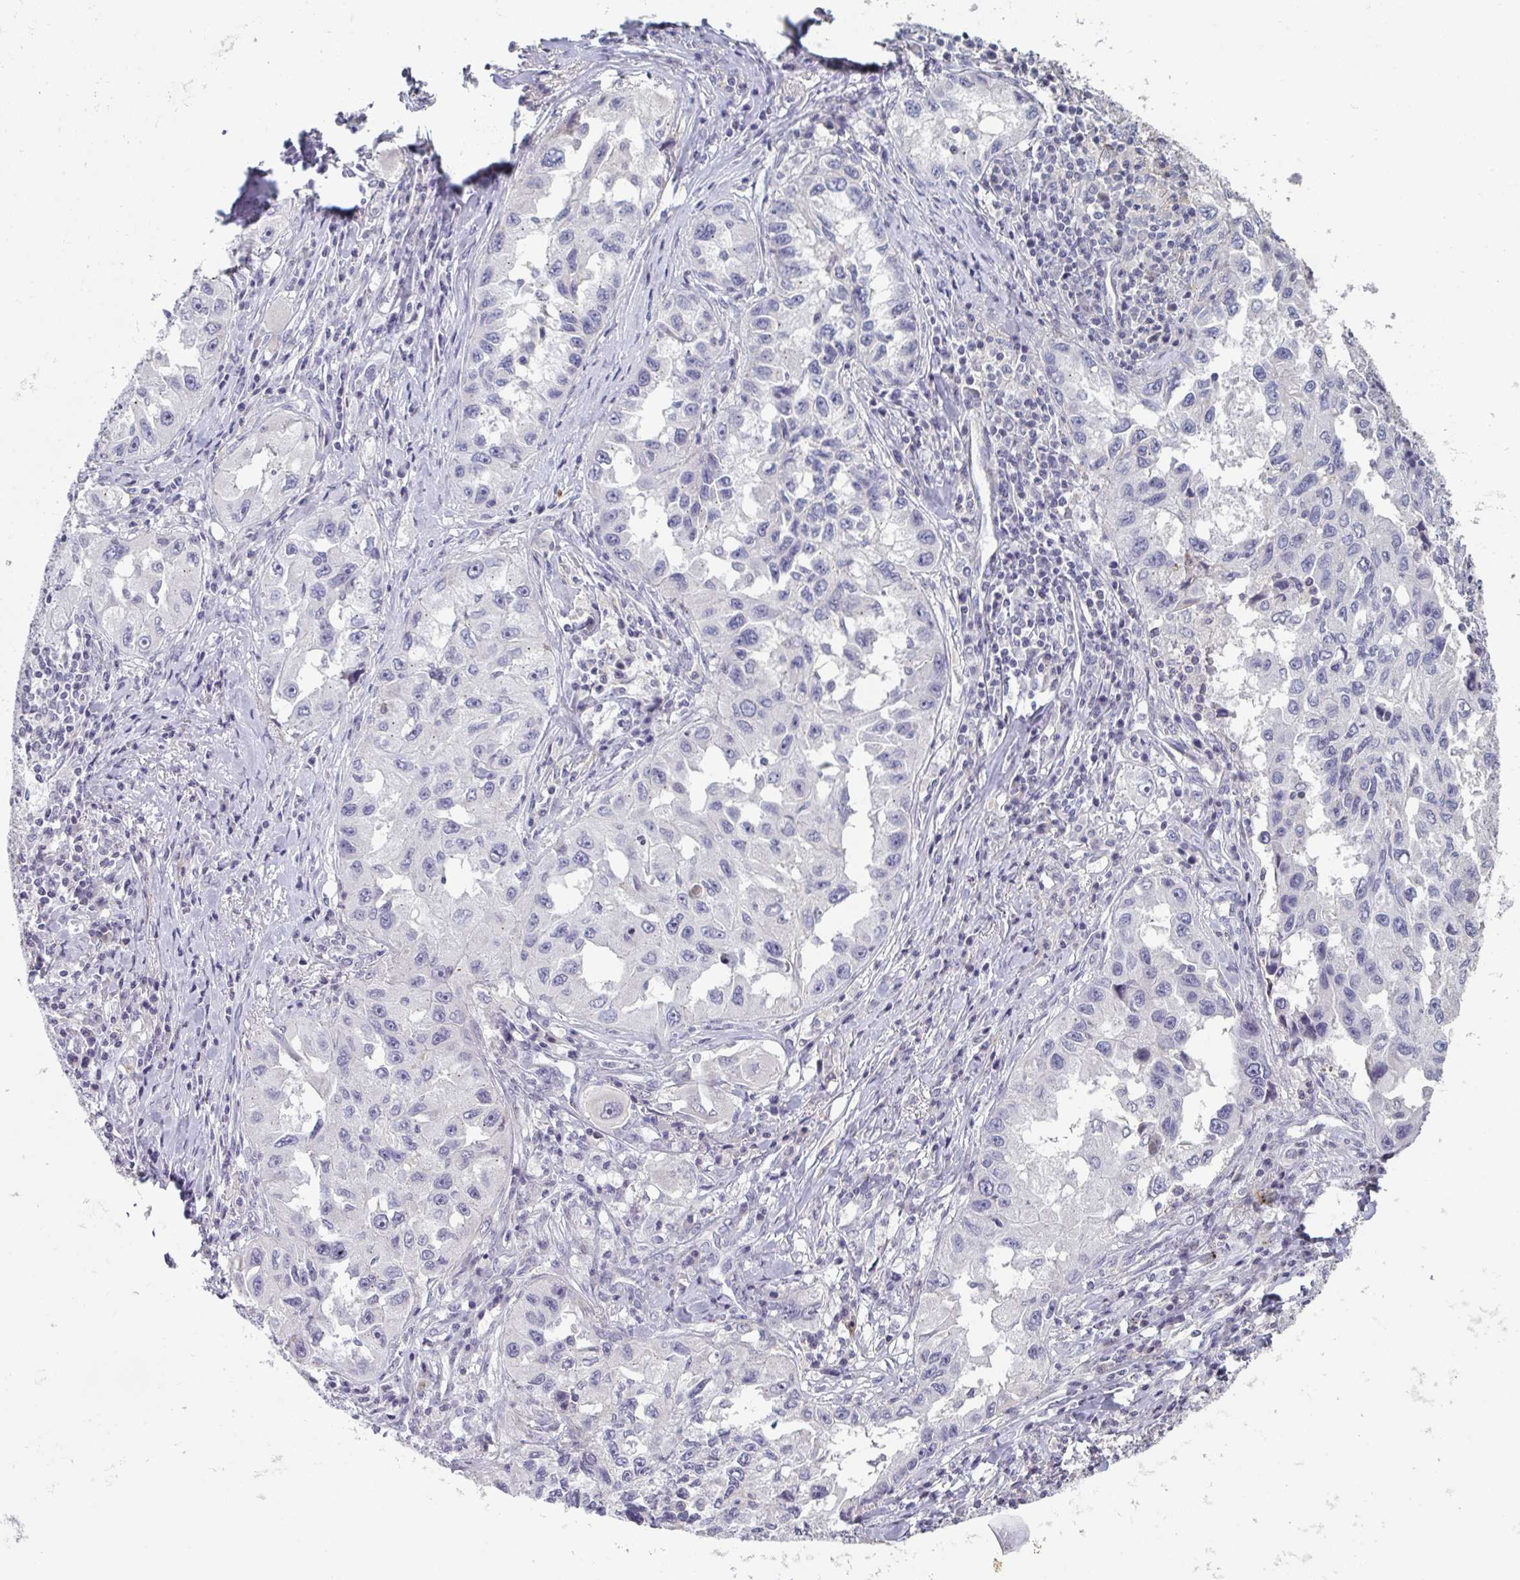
{"staining": {"intensity": "negative", "quantity": "none", "location": "none"}, "tissue": "lung cancer", "cell_type": "Tumor cells", "image_type": "cancer", "snomed": [{"axis": "morphology", "description": "Adenocarcinoma, NOS"}, {"axis": "topography", "description": "Lung"}], "caption": "Lung cancer (adenocarcinoma) was stained to show a protein in brown. There is no significant positivity in tumor cells. The staining is performed using DAB brown chromogen with nuclei counter-stained in using hematoxylin.", "gene": "A1CF", "patient": {"sex": "female", "age": 73}}